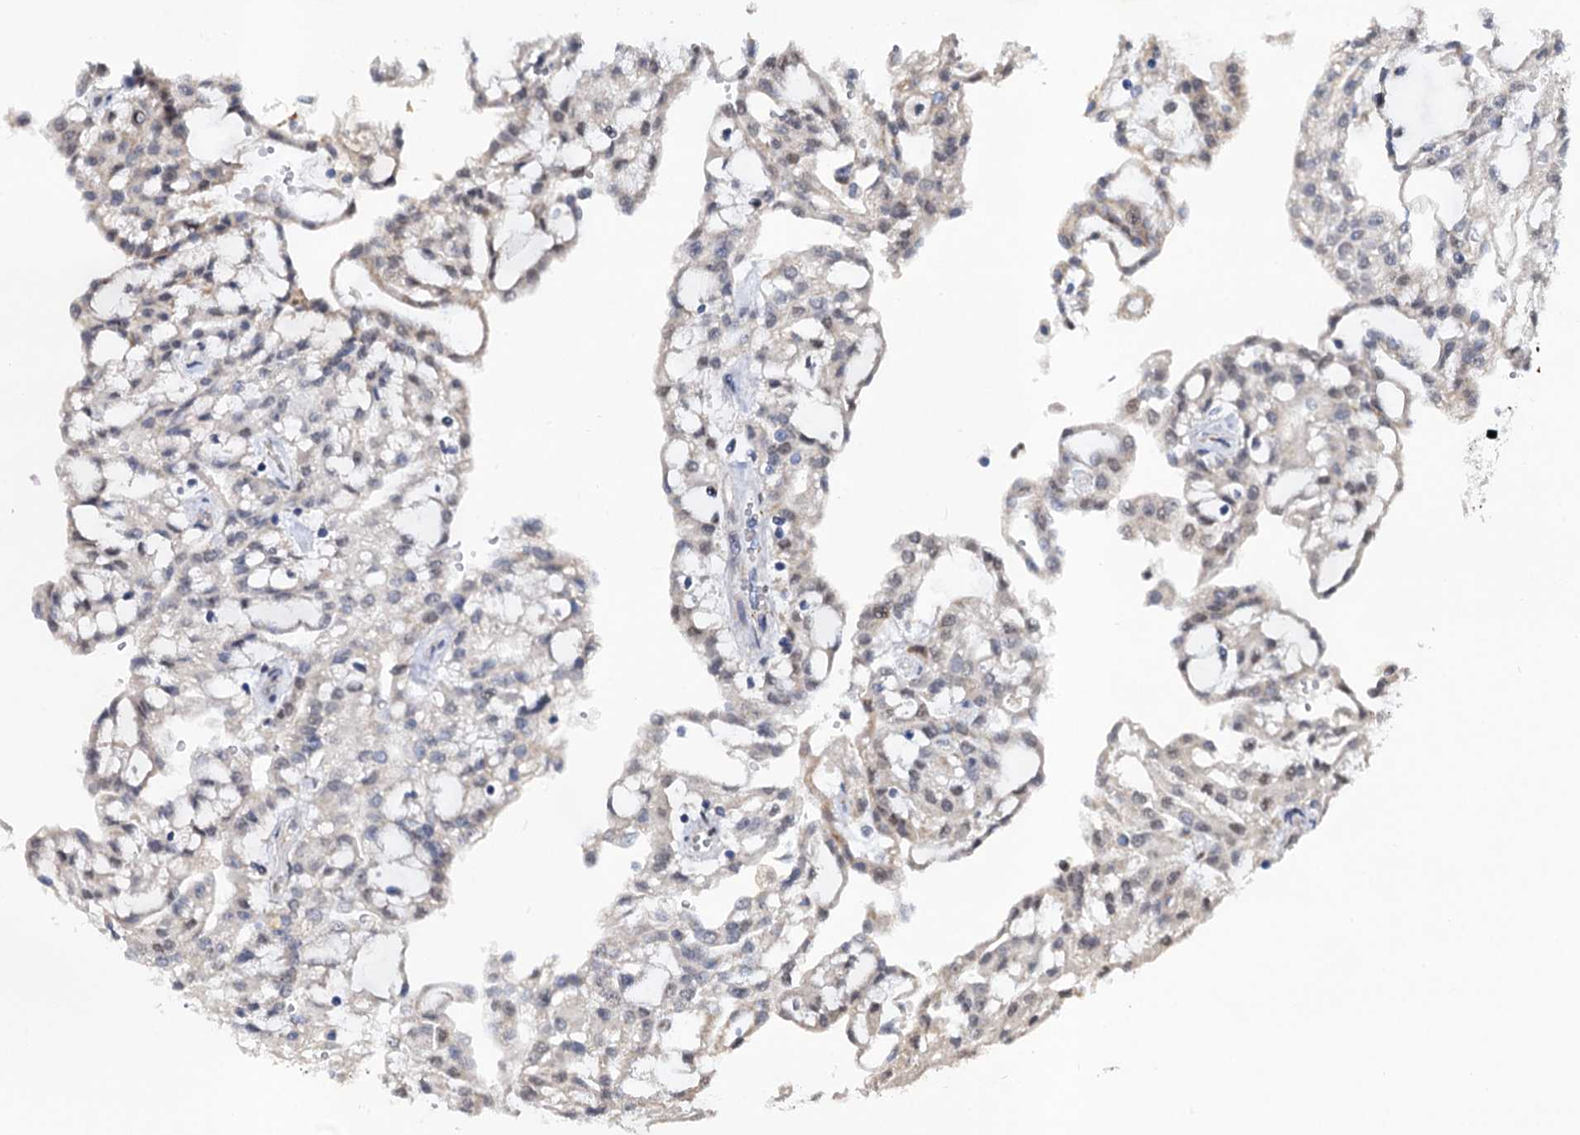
{"staining": {"intensity": "negative", "quantity": "none", "location": "none"}, "tissue": "renal cancer", "cell_type": "Tumor cells", "image_type": "cancer", "snomed": [{"axis": "morphology", "description": "Adenocarcinoma, NOS"}, {"axis": "topography", "description": "Kidney"}], "caption": "Micrograph shows no significant protein expression in tumor cells of adenocarcinoma (renal).", "gene": "ALKBH7", "patient": {"sex": "male", "age": 63}}